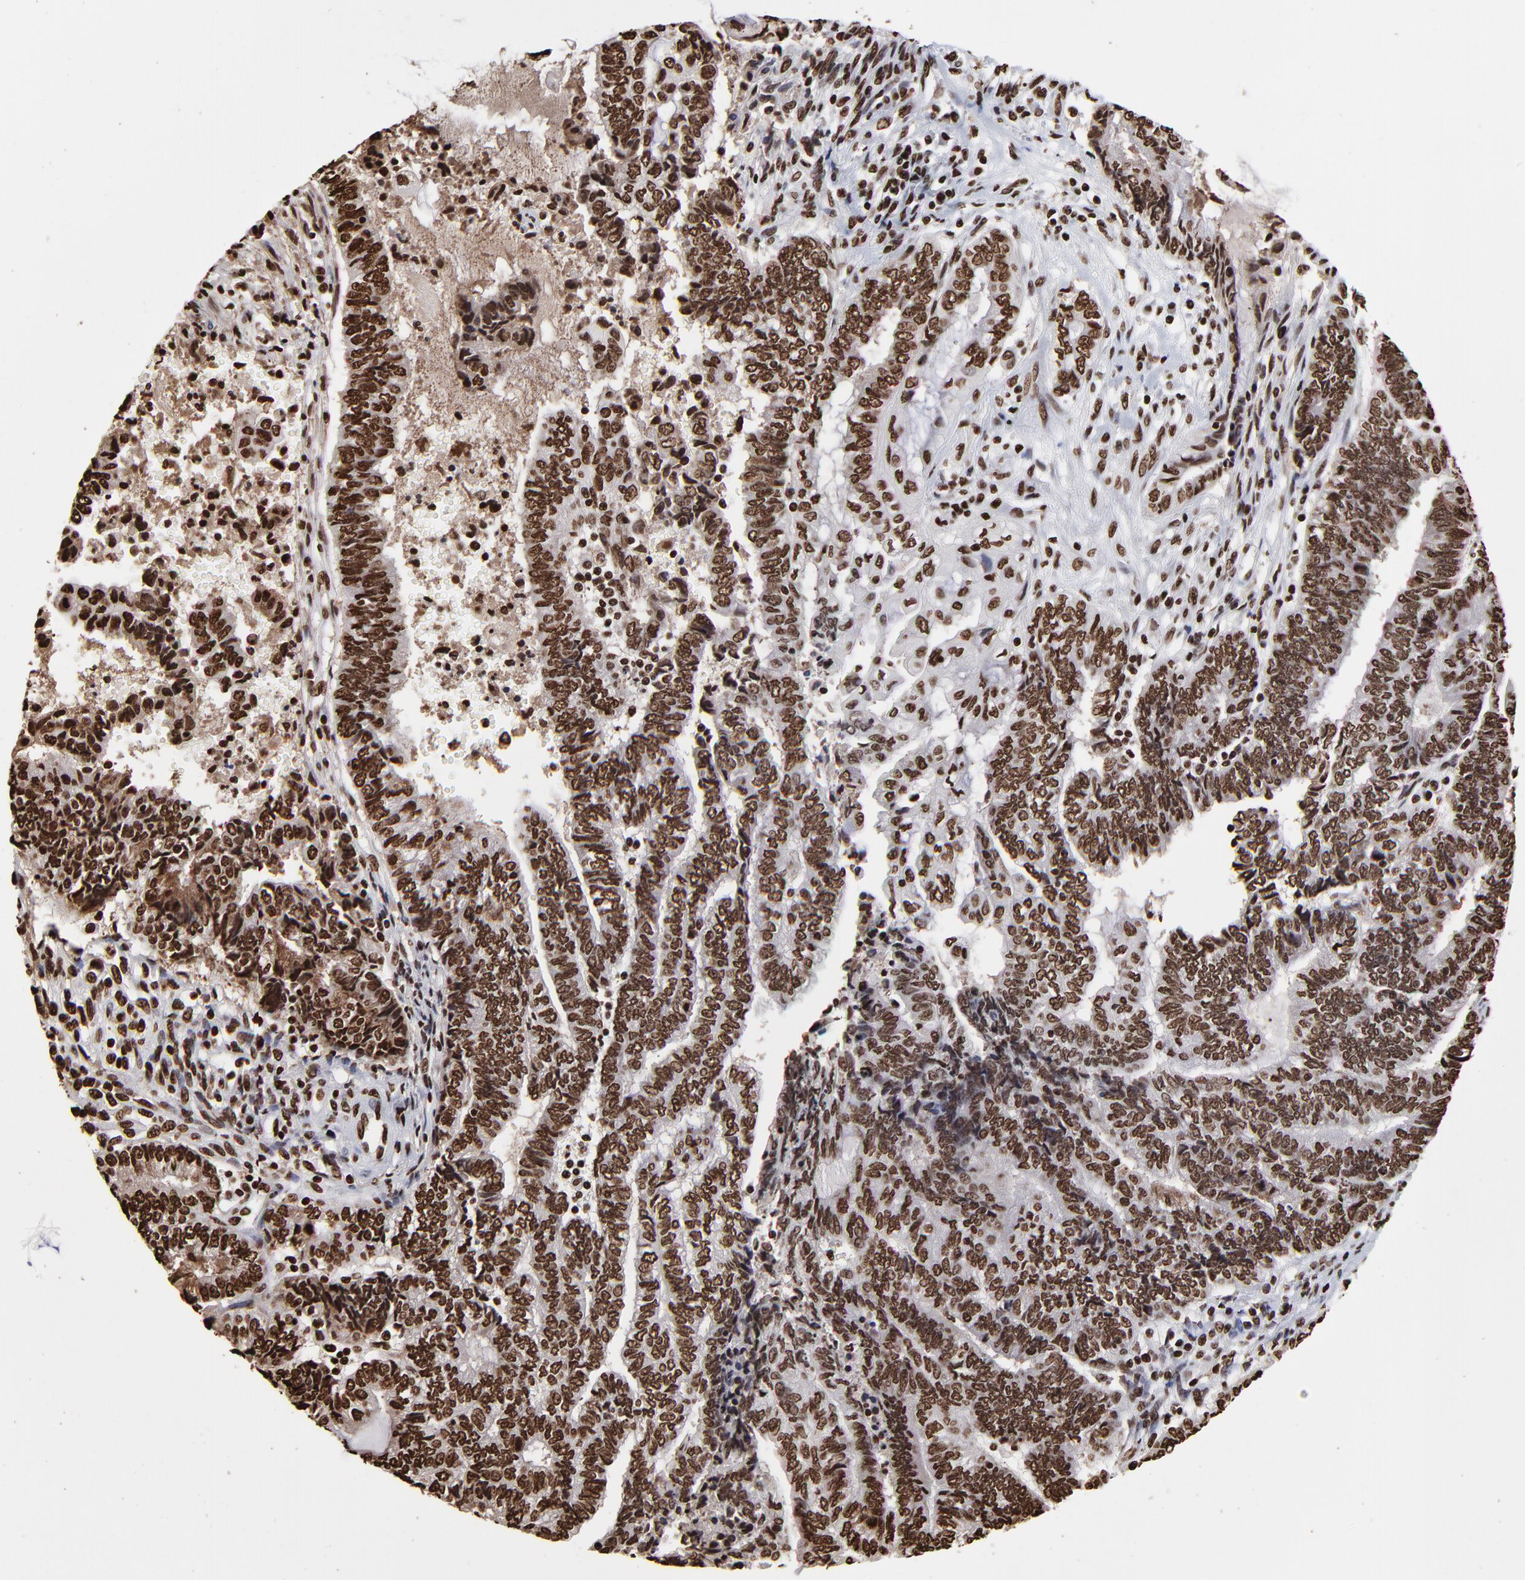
{"staining": {"intensity": "strong", "quantity": ">75%", "location": "nuclear"}, "tissue": "endometrial cancer", "cell_type": "Tumor cells", "image_type": "cancer", "snomed": [{"axis": "morphology", "description": "Adenocarcinoma, NOS"}, {"axis": "topography", "description": "Uterus"}, {"axis": "topography", "description": "Endometrium"}], "caption": "IHC micrograph of human adenocarcinoma (endometrial) stained for a protein (brown), which reveals high levels of strong nuclear staining in about >75% of tumor cells.", "gene": "ZNF544", "patient": {"sex": "female", "age": 70}}